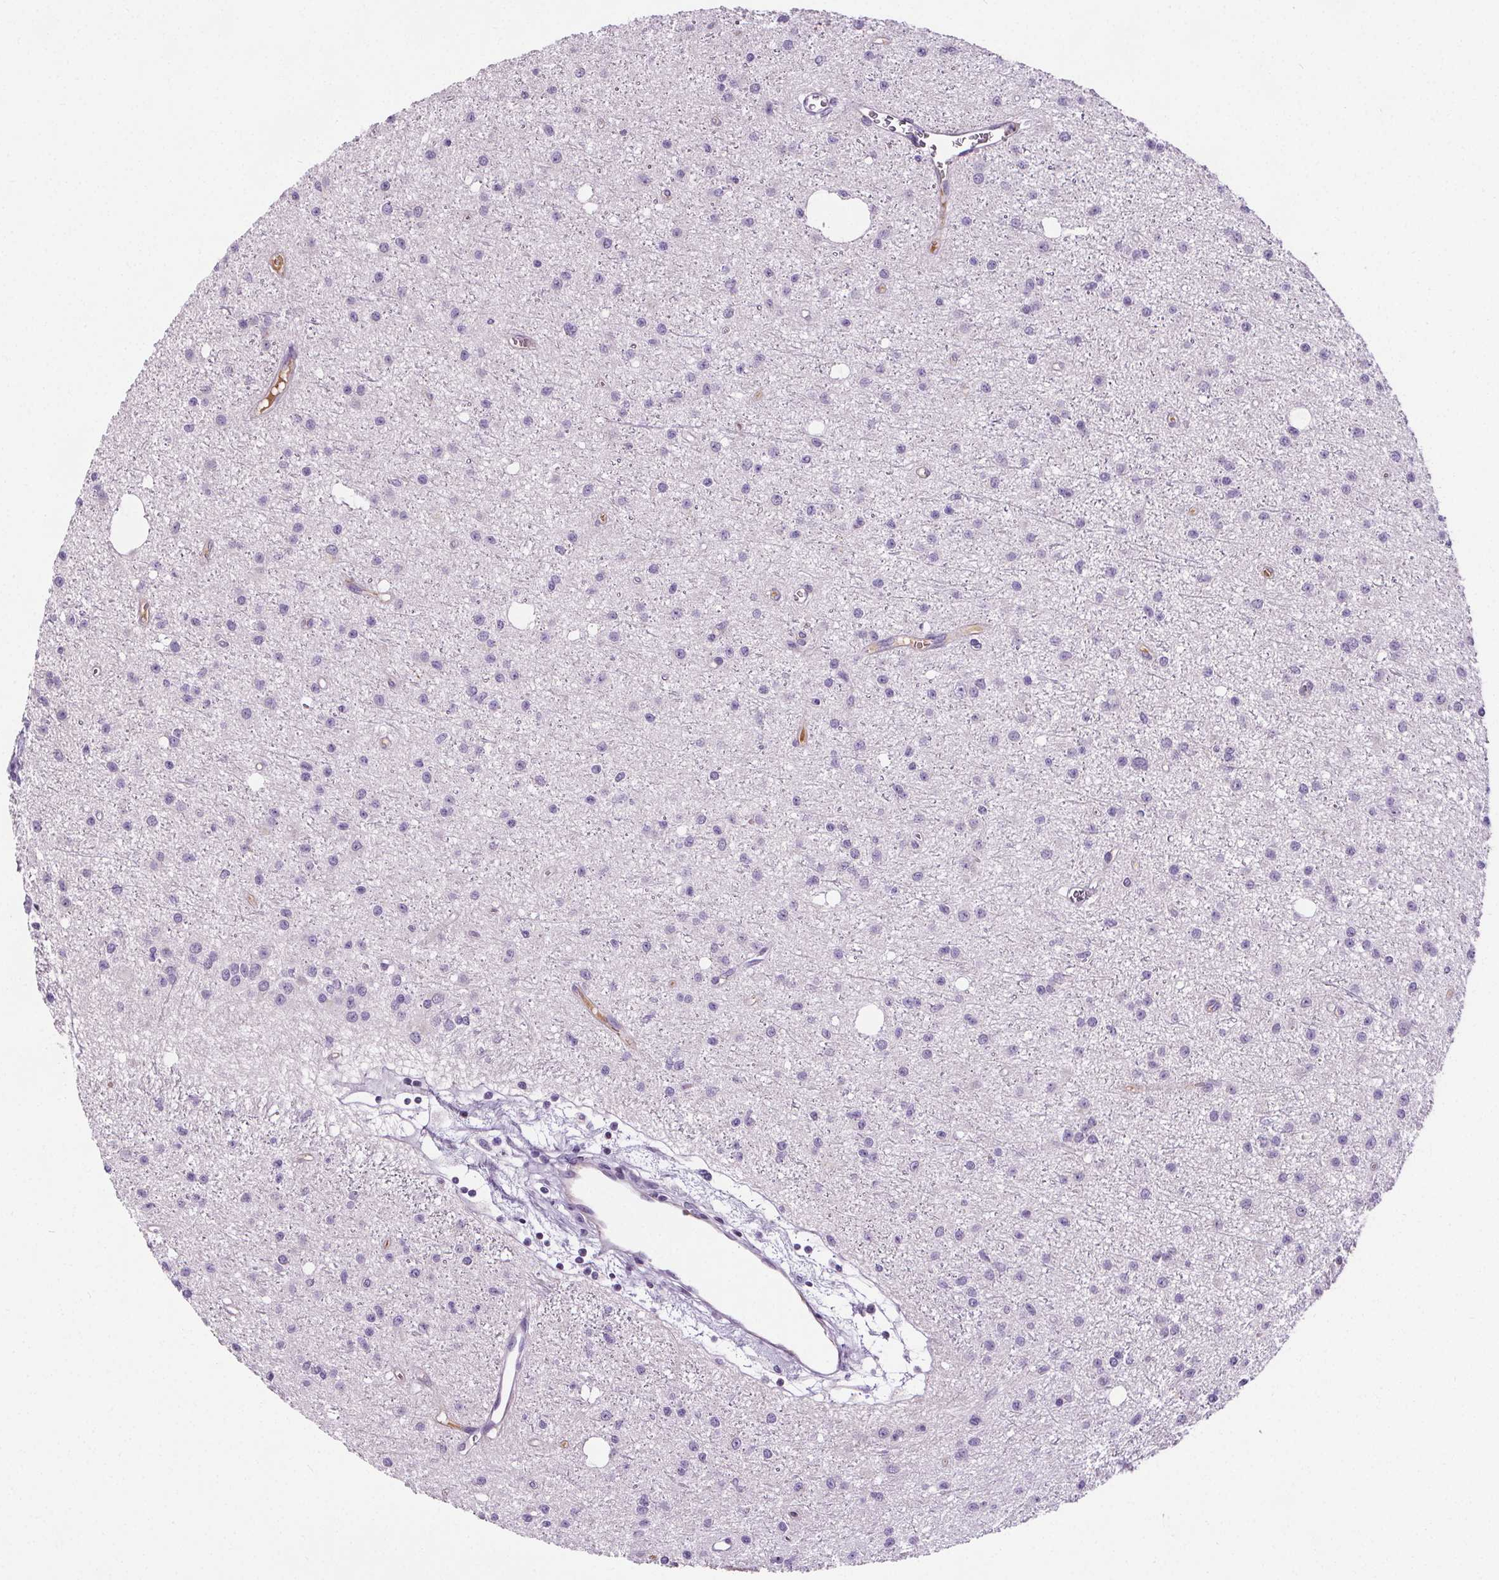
{"staining": {"intensity": "negative", "quantity": "none", "location": "none"}, "tissue": "glioma", "cell_type": "Tumor cells", "image_type": "cancer", "snomed": [{"axis": "morphology", "description": "Glioma, malignant, Low grade"}, {"axis": "topography", "description": "Brain"}], "caption": "DAB (3,3'-diaminobenzidine) immunohistochemical staining of human malignant glioma (low-grade) reveals no significant positivity in tumor cells. (Stains: DAB immunohistochemistry (IHC) with hematoxylin counter stain, Microscopy: brightfield microscopy at high magnification).", "gene": "CD5L", "patient": {"sex": "male", "age": 27}}